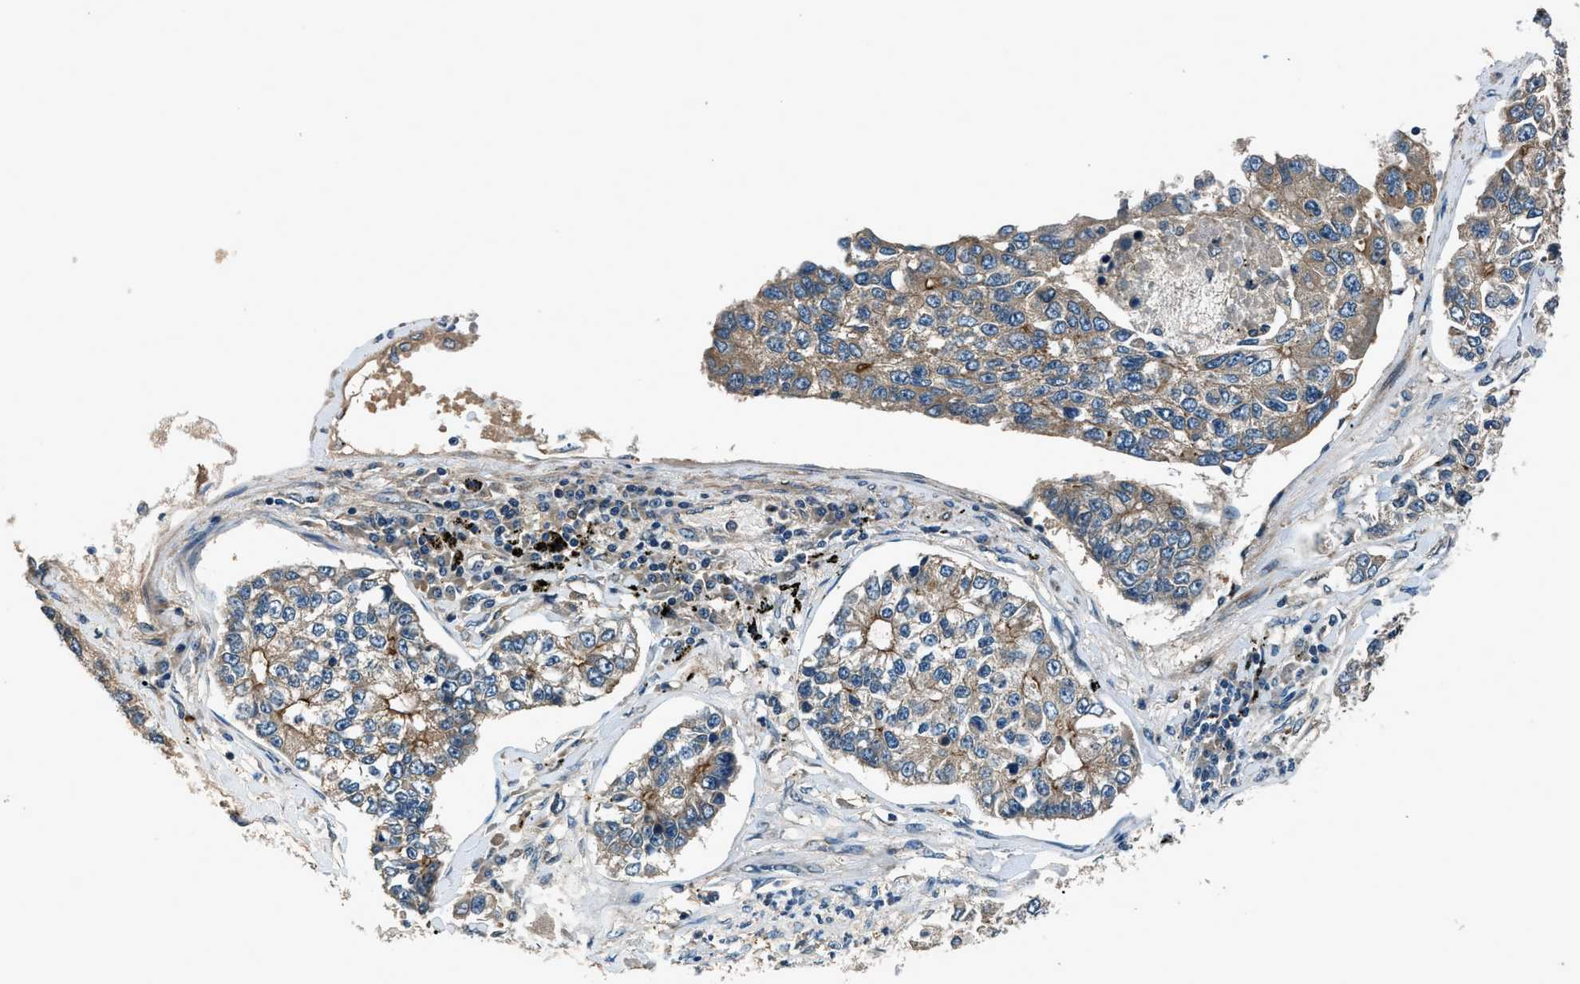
{"staining": {"intensity": "weak", "quantity": ">75%", "location": "cytoplasmic/membranous"}, "tissue": "lung cancer", "cell_type": "Tumor cells", "image_type": "cancer", "snomed": [{"axis": "morphology", "description": "Adenocarcinoma, NOS"}, {"axis": "topography", "description": "Lung"}], "caption": "Immunohistochemical staining of human lung adenocarcinoma reveals weak cytoplasmic/membranous protein positivity in about >75% of tumor cells. (DAB (3,3'-diaminobenzidine) = brown stain, brightfield microscopy at high magnification).", "gene": "ARHGEF11", "patient": {"sex": "male", "age": 49}}